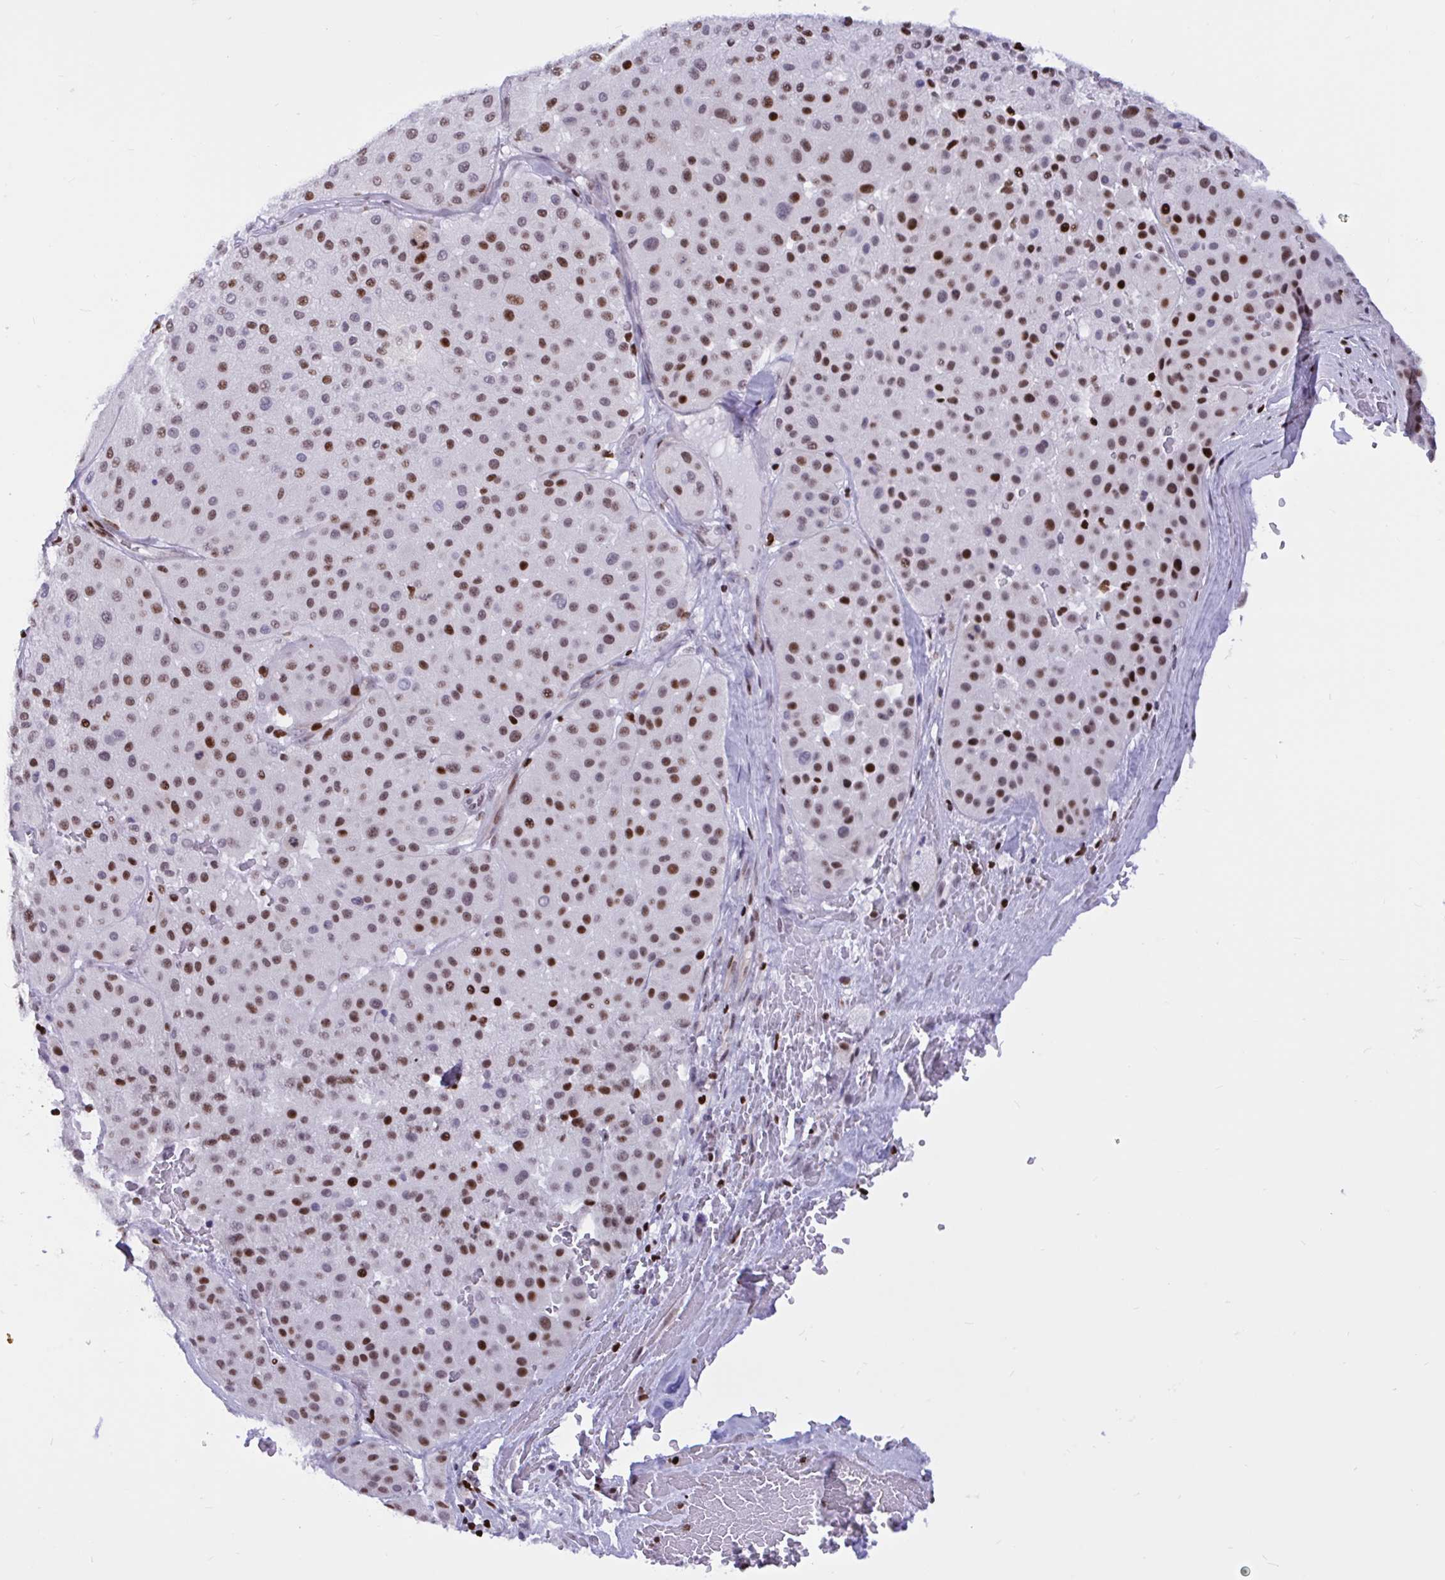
{"staining": {"intensity": "moderate", "quantity": "<25%", "location": "nuclear"}, "tissue": "melanoma", "cell_type": "Tumor cells", "image_type": "cancer", "snomed": [{"axis": "morphology", "description": "Malignant melanoma, Metastatic site"}, {"axis": "topography", "description": "Smooth muscle"}], "caption": "IHC histopathology image of malignant melanoma (metastatic site) stained for a protein (brown), which displays low levels of moderate nuclear staining in approximately <25% of tumor cells.", "gene": "HMGB2", "patient": {"sex": "male", "age": 41}}